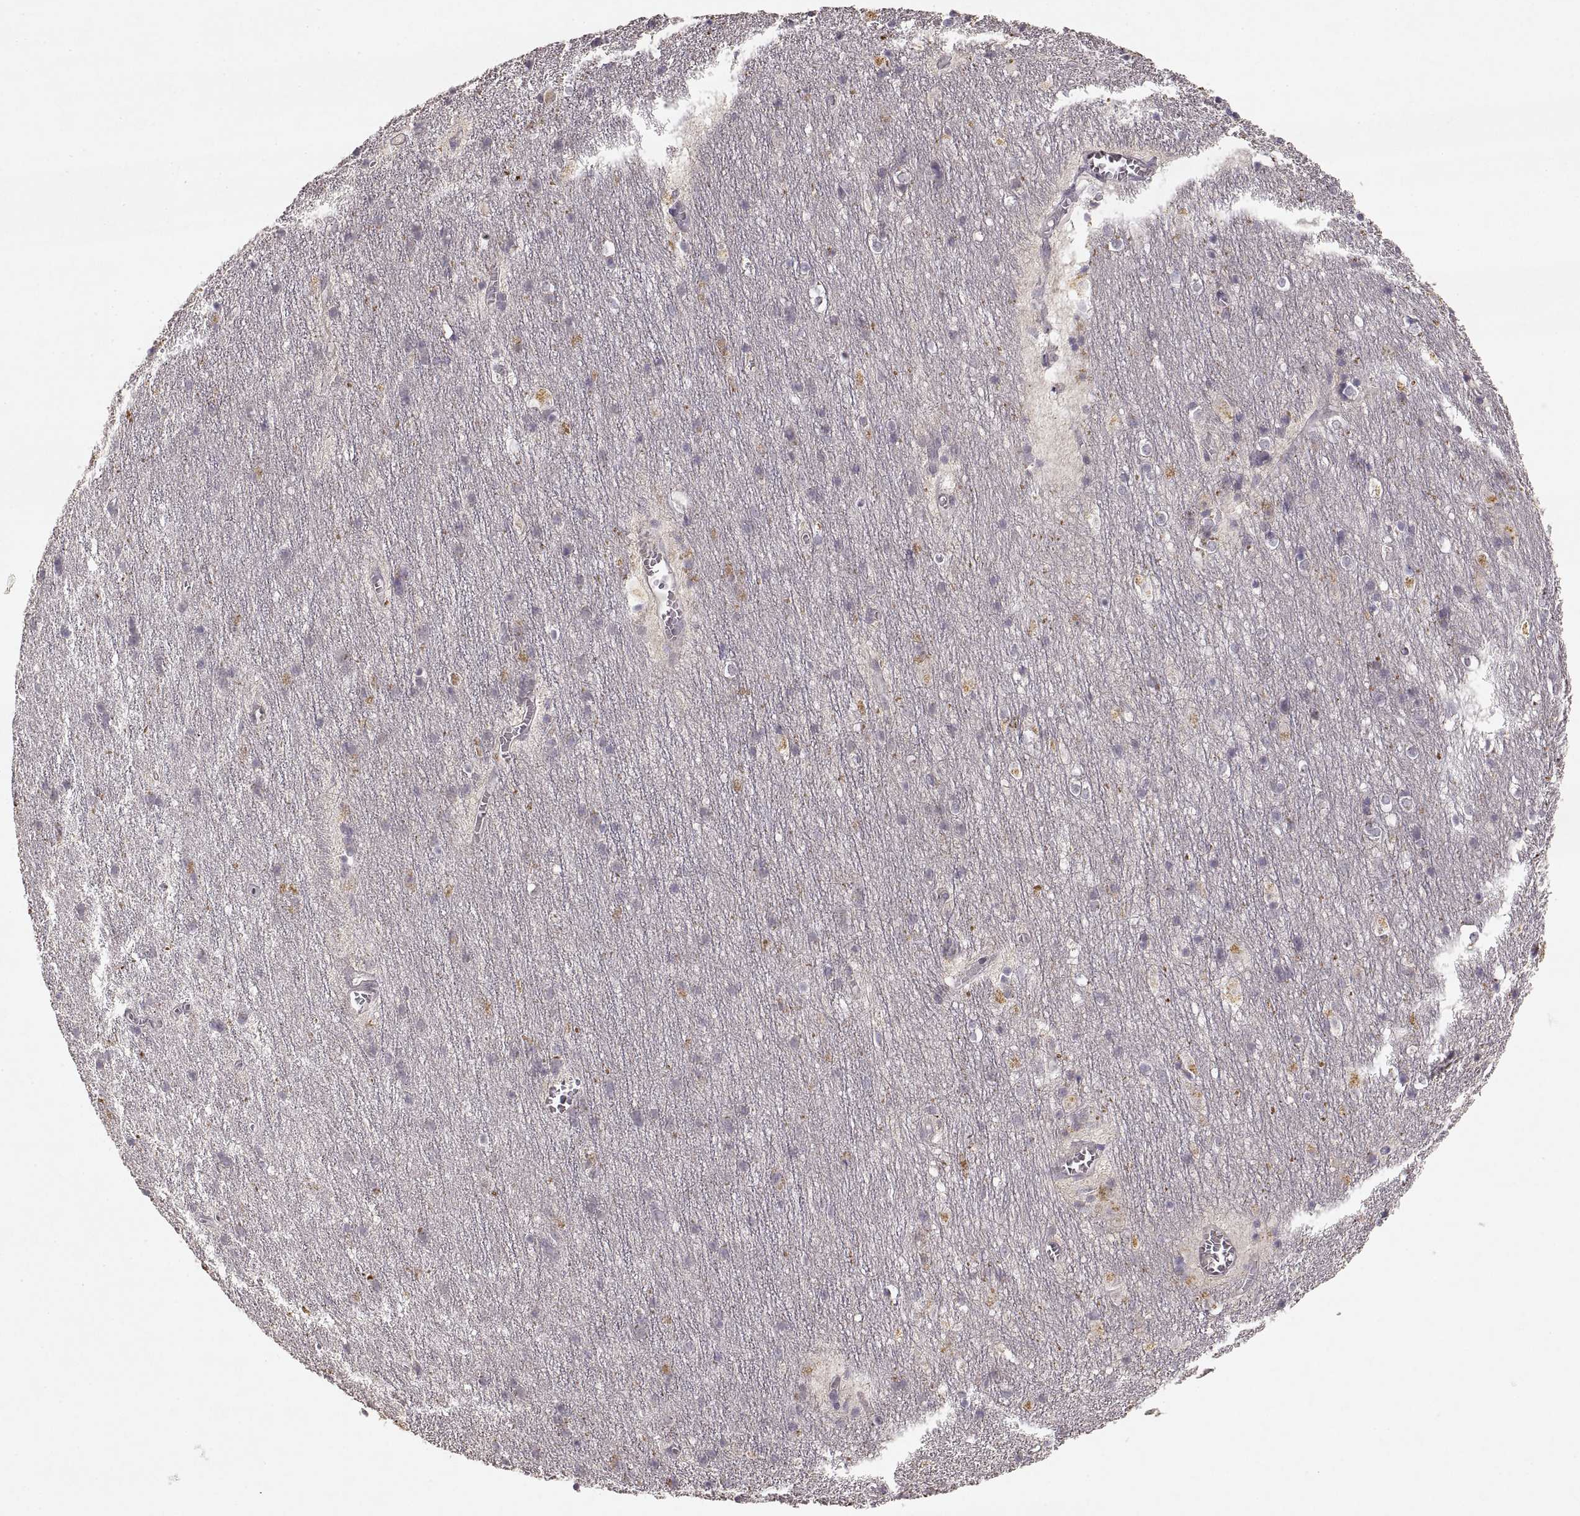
{"staining": {"intensity": "negative", "quantity": "none", "location": "none"}, "tissue": "cerebellum", "cell_type": "Cells in granular layer", "image_type": "normal", "snomed": [{"axis": "morphology", "description": "Normal tissue, NOS"}, {"axis": "topography", "description": "Cerebellum"}], "caption": "Immunohistochemistry (IHC) micrograph of benign cerebellum: human cerebellum stained with DAB demonstrates no significant protein positivity in cells in granular layer. Brightfield microscopy of immunohistochemistry stained with DAB (brown) and hematoxylin (blue), captured at high magnification.", "gene": "LAMC2", "patient": {"sex": "male", "age": 70}}